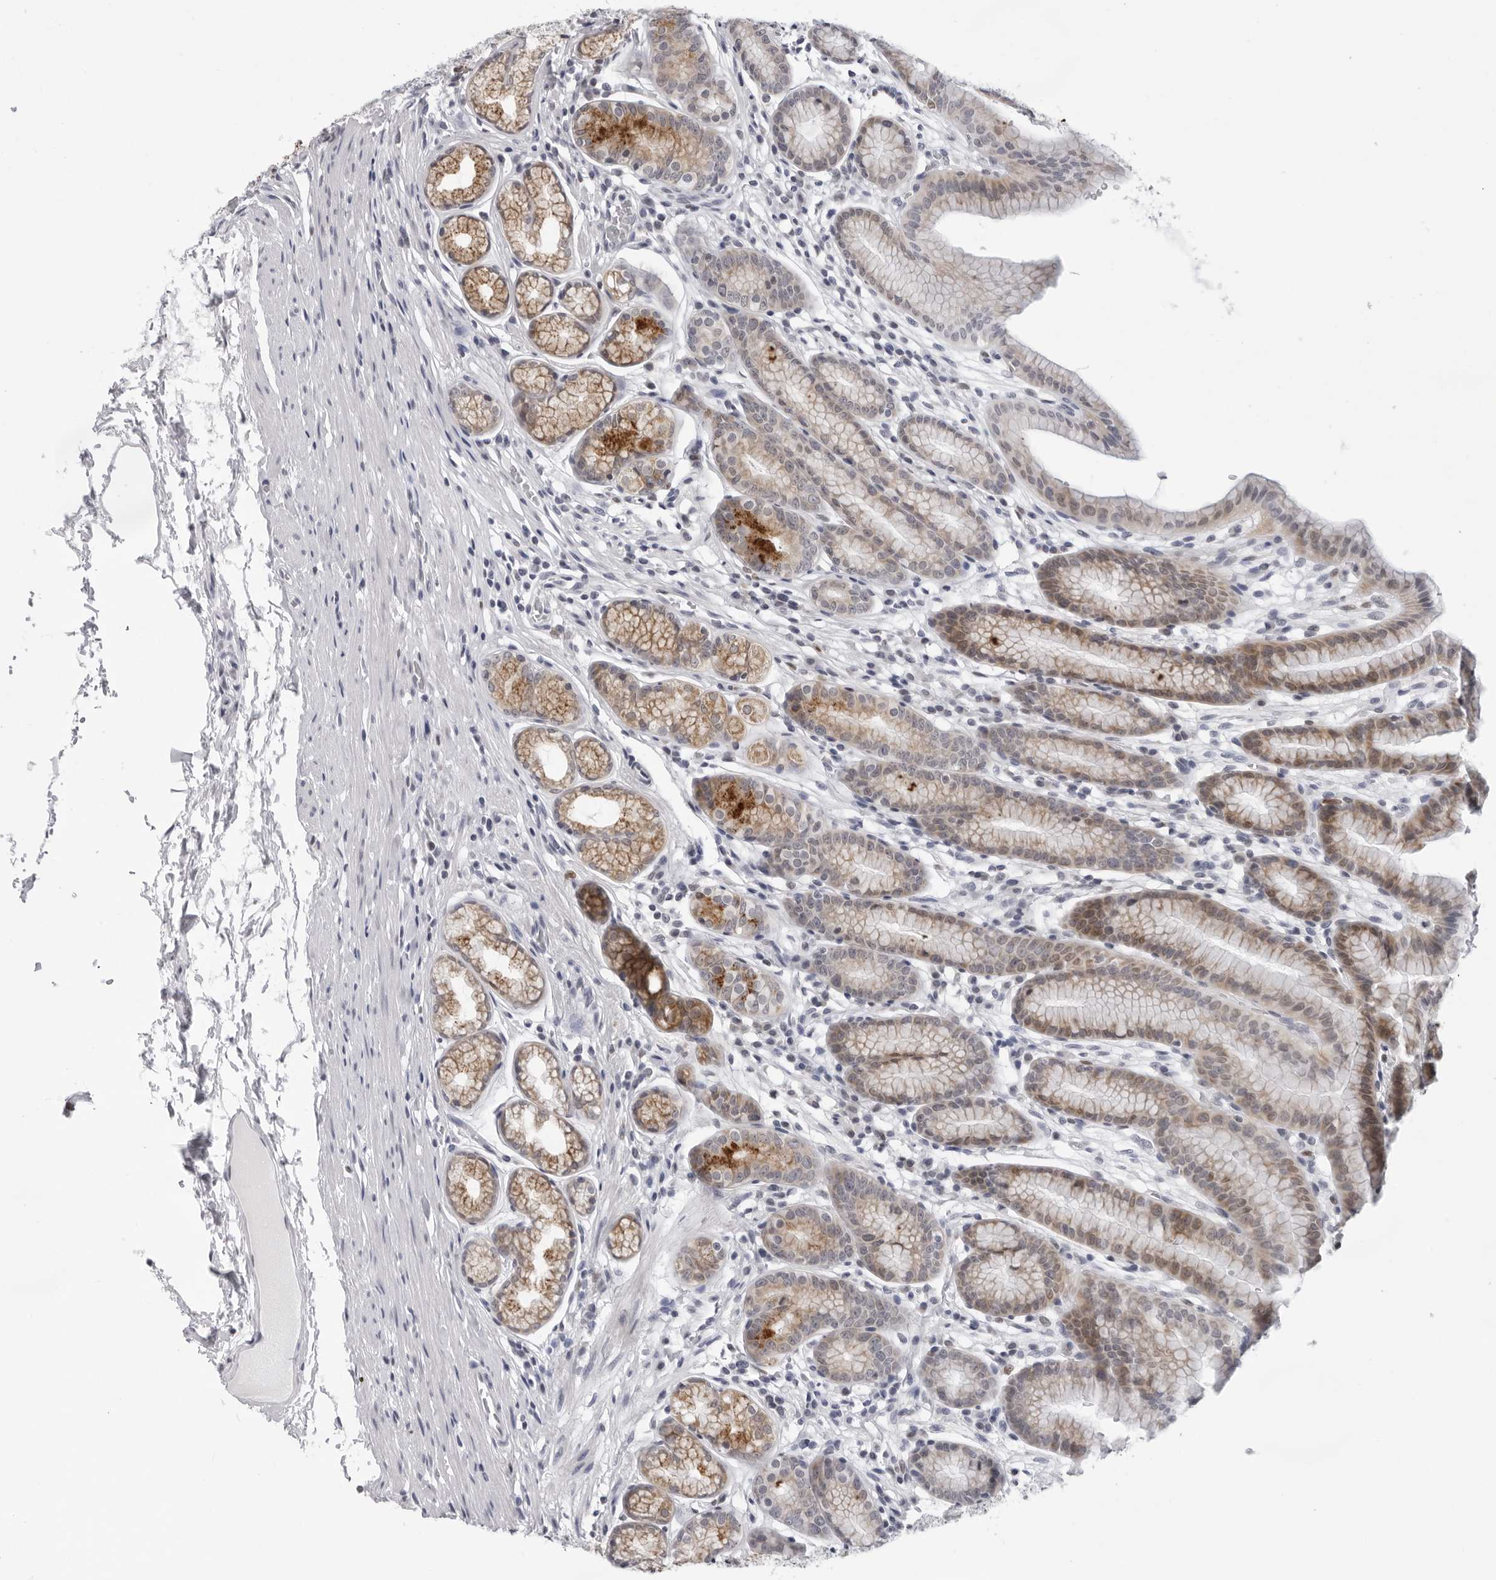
{"staining": {"intensity": "moderate", "quantity": "25%-75%", "location": "cytoplasmic/membranous"}, "tissue": "stomach", "cell_type": "Glandular cells", "image_type": "normal", "snomed": [{"axis": "morphology", "description": "Normal tissue, NOS"}, {"axis": "topography", "description": "Stomach"}], "caption": "Moderate cytoplasmic/membranous positivity is appreciated in approximately 25%-75% of glandular cells in benign stomach. (Stains: DAB (3,3'-diaminobenzidine) in brown, nuclei in blue, Microscopy: brightfield microscopy at high magnification).", "gene": "CPT2", "patient": {"sex": "male", "age": 42}}